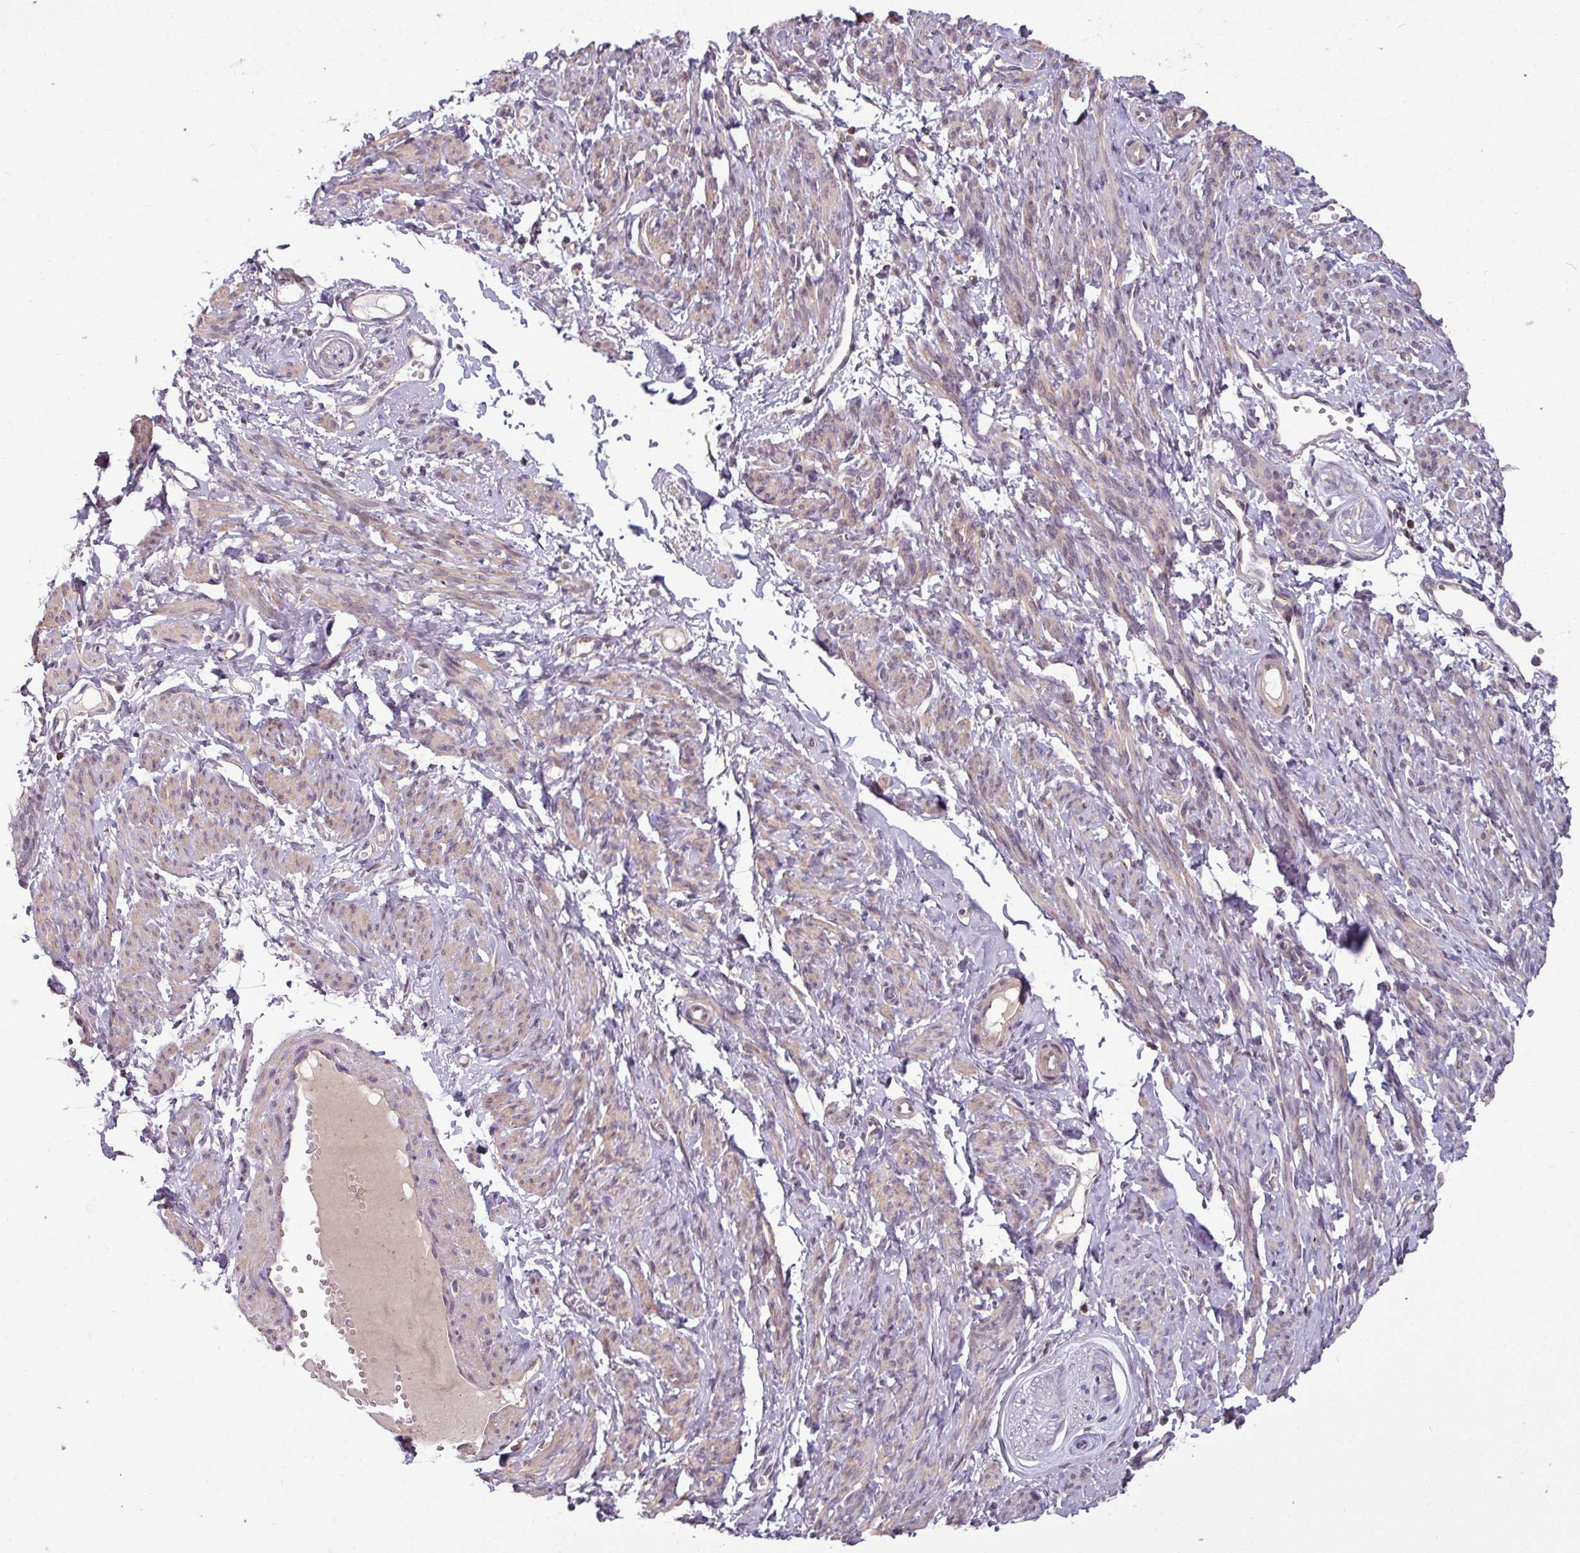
{"staining": {"intensity": "weak", "quantity": ">75%", "location": "cytoplasmic/membranous"}, "tissue": "smooth muscle", "cell_type": "Smooth muscle cells", "image_type": "normal", "snomed": [{"axis": "morphology", "description": "Normal tissue, NOS"}, {"axis": "topography", "description": "Smooth muscle"}], "caption": "Smooth muscle stained with immunohistochemistry (IHC) demonstrates weak cytoplasmic/membranous expression in about >75% of smooth muscle cells. The staining was performed using DAB (3,3'-diaminobenzidine), with brown indicating positive protein expression. Nuclei are stained blue with hematoxylin.", "gene": "TUSC3", "patient": {"sex": "female", "age": 65}}